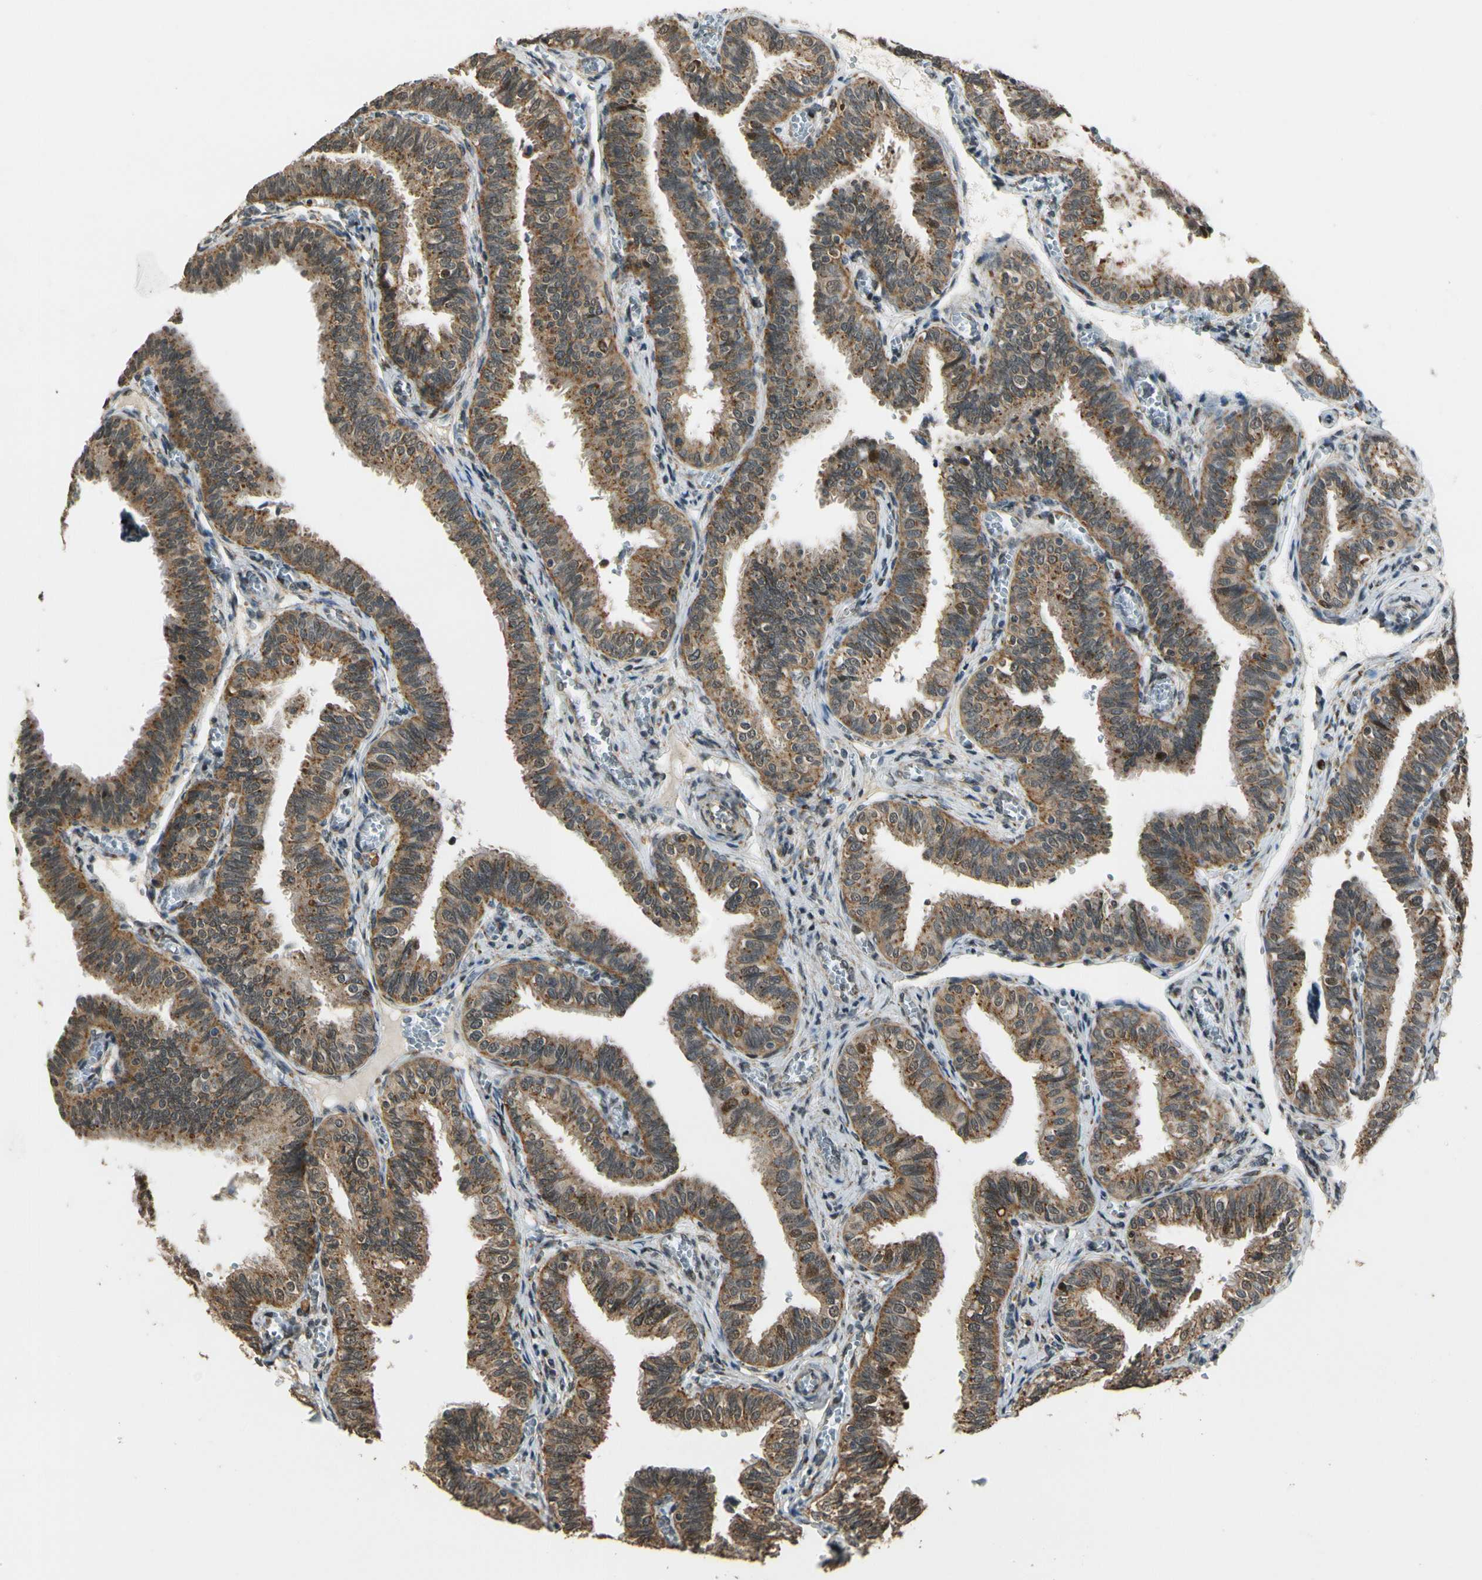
{"staining": {"intensity": "moderate", "quantity": ">75%", "location": "cytoplasmic/membranous"}, "tissue": "fallopian tube", "cell_type": "Glandular cells", "image_type": "normal", "snomed": [{"axis": "morphology", "description": "Normal tissue, NOS"}, {"axis": "topography", "description": "Fallopian tube"}], "caption": "Immunohistochemistry (IHC) photomicrograph of normal fallopian tube: fallopian tube stained using immunohistochemistry demonstrates medium levels of moderate protein expression localized specifically in the cytoplasmic/membranous of glandular cells, appearing as a cytoplasmic/membranous brown color.", "gene": "LAMTOR1", "patient": {"sex": "female", "age": 46}}